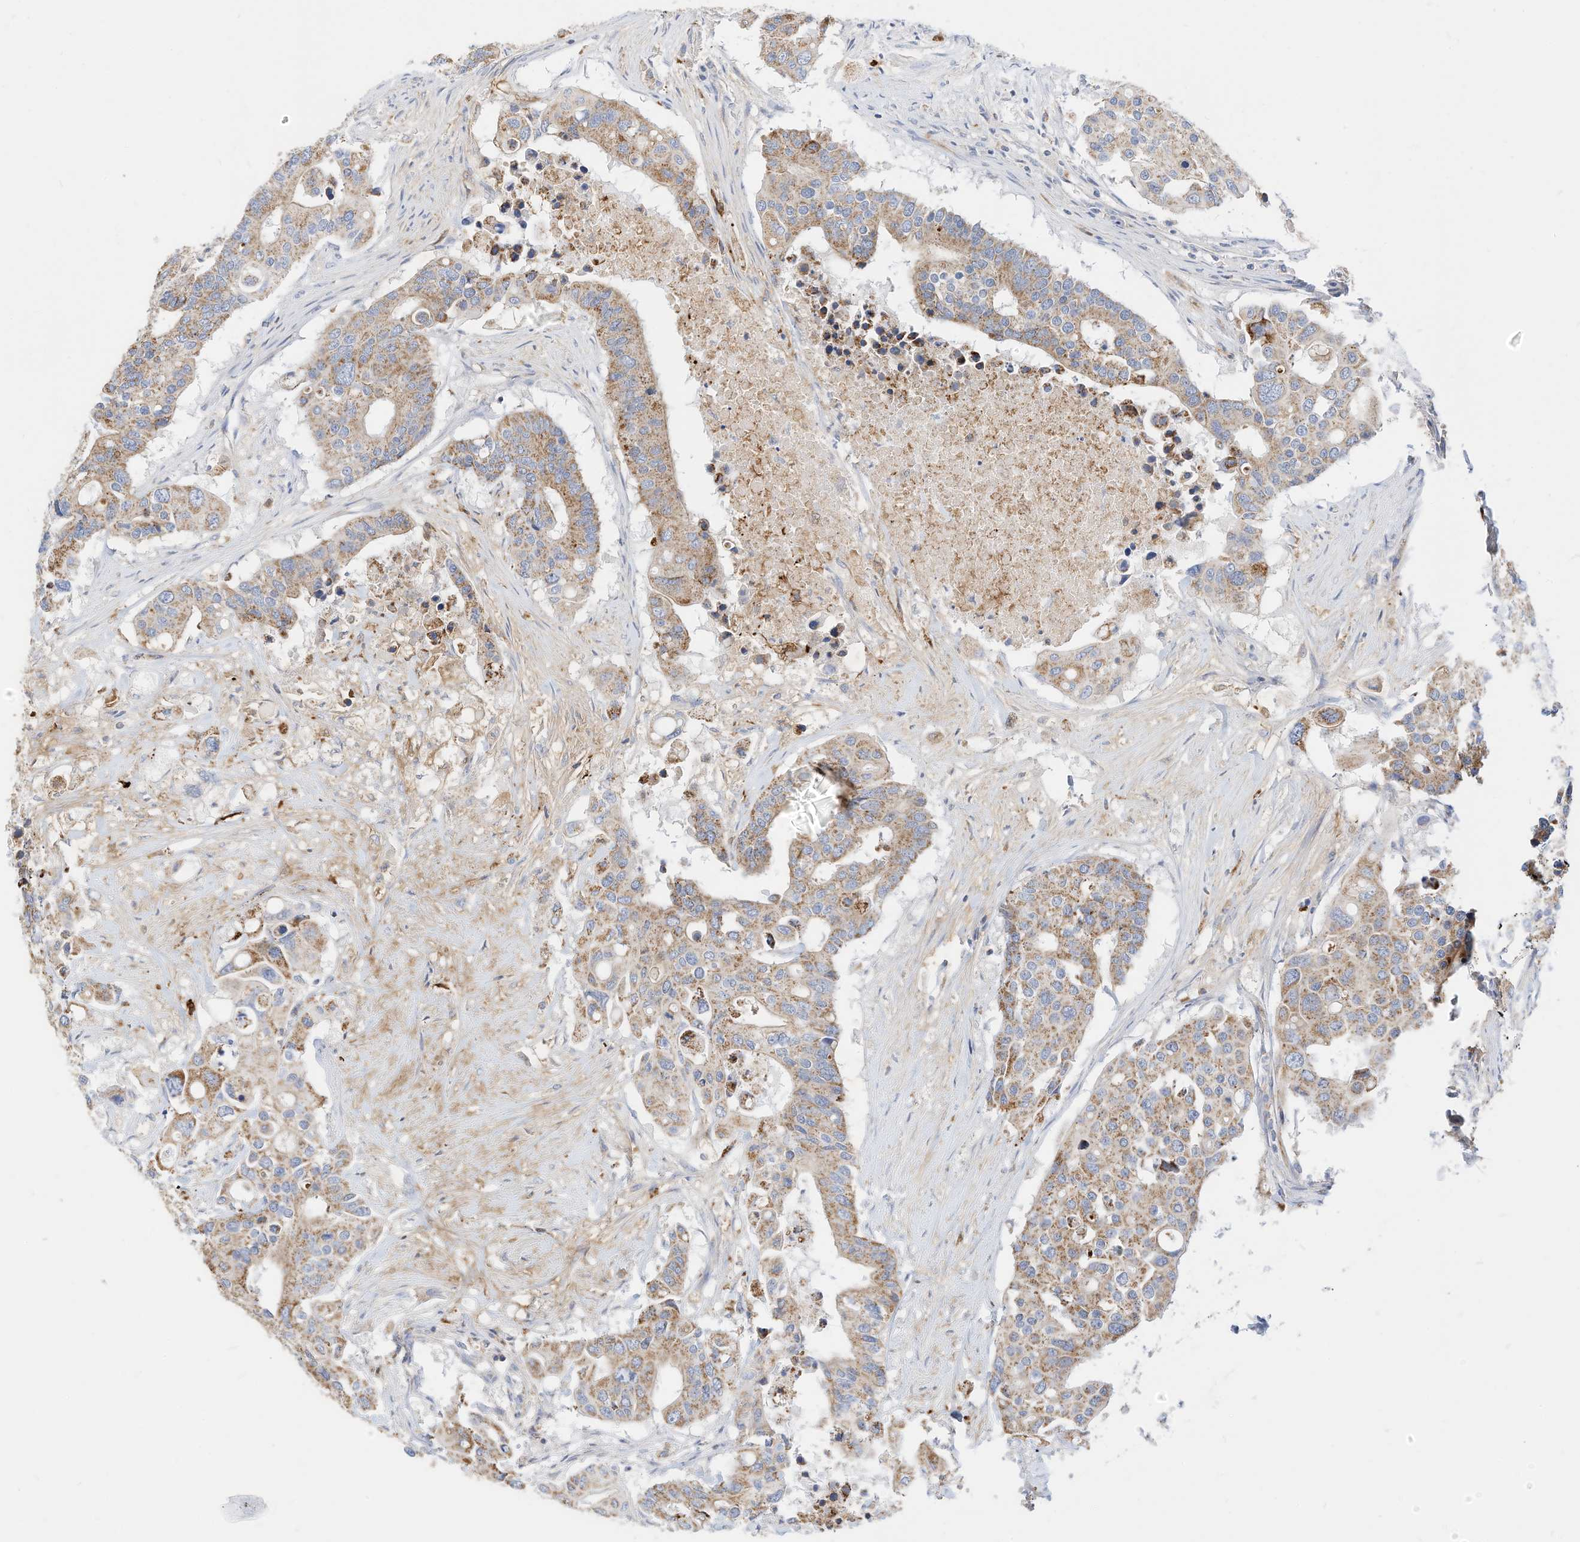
{"staining": {"intensity": "moderate", "quantity": ">75%", "location": "cytoplasmic/membranous"}, "tissue": "colorectal cancer", "cell_type": "Tumor cells", "image_type": "cancer", "snomed": [{"axis": "morphology", "description": "Adenocarcinoma, NOS"}, {"axis": "topography", "description": "Colon"}], "caption": "Immunohistochemistry (IHC) (DAB) staining of colorectal adenocarcinoma exhibits moderate cytoplasmic/membranous protein expression in about >75% of tumor cells.", "gene": "RHOH", "patient": {"sex": "male", "age": 77}}